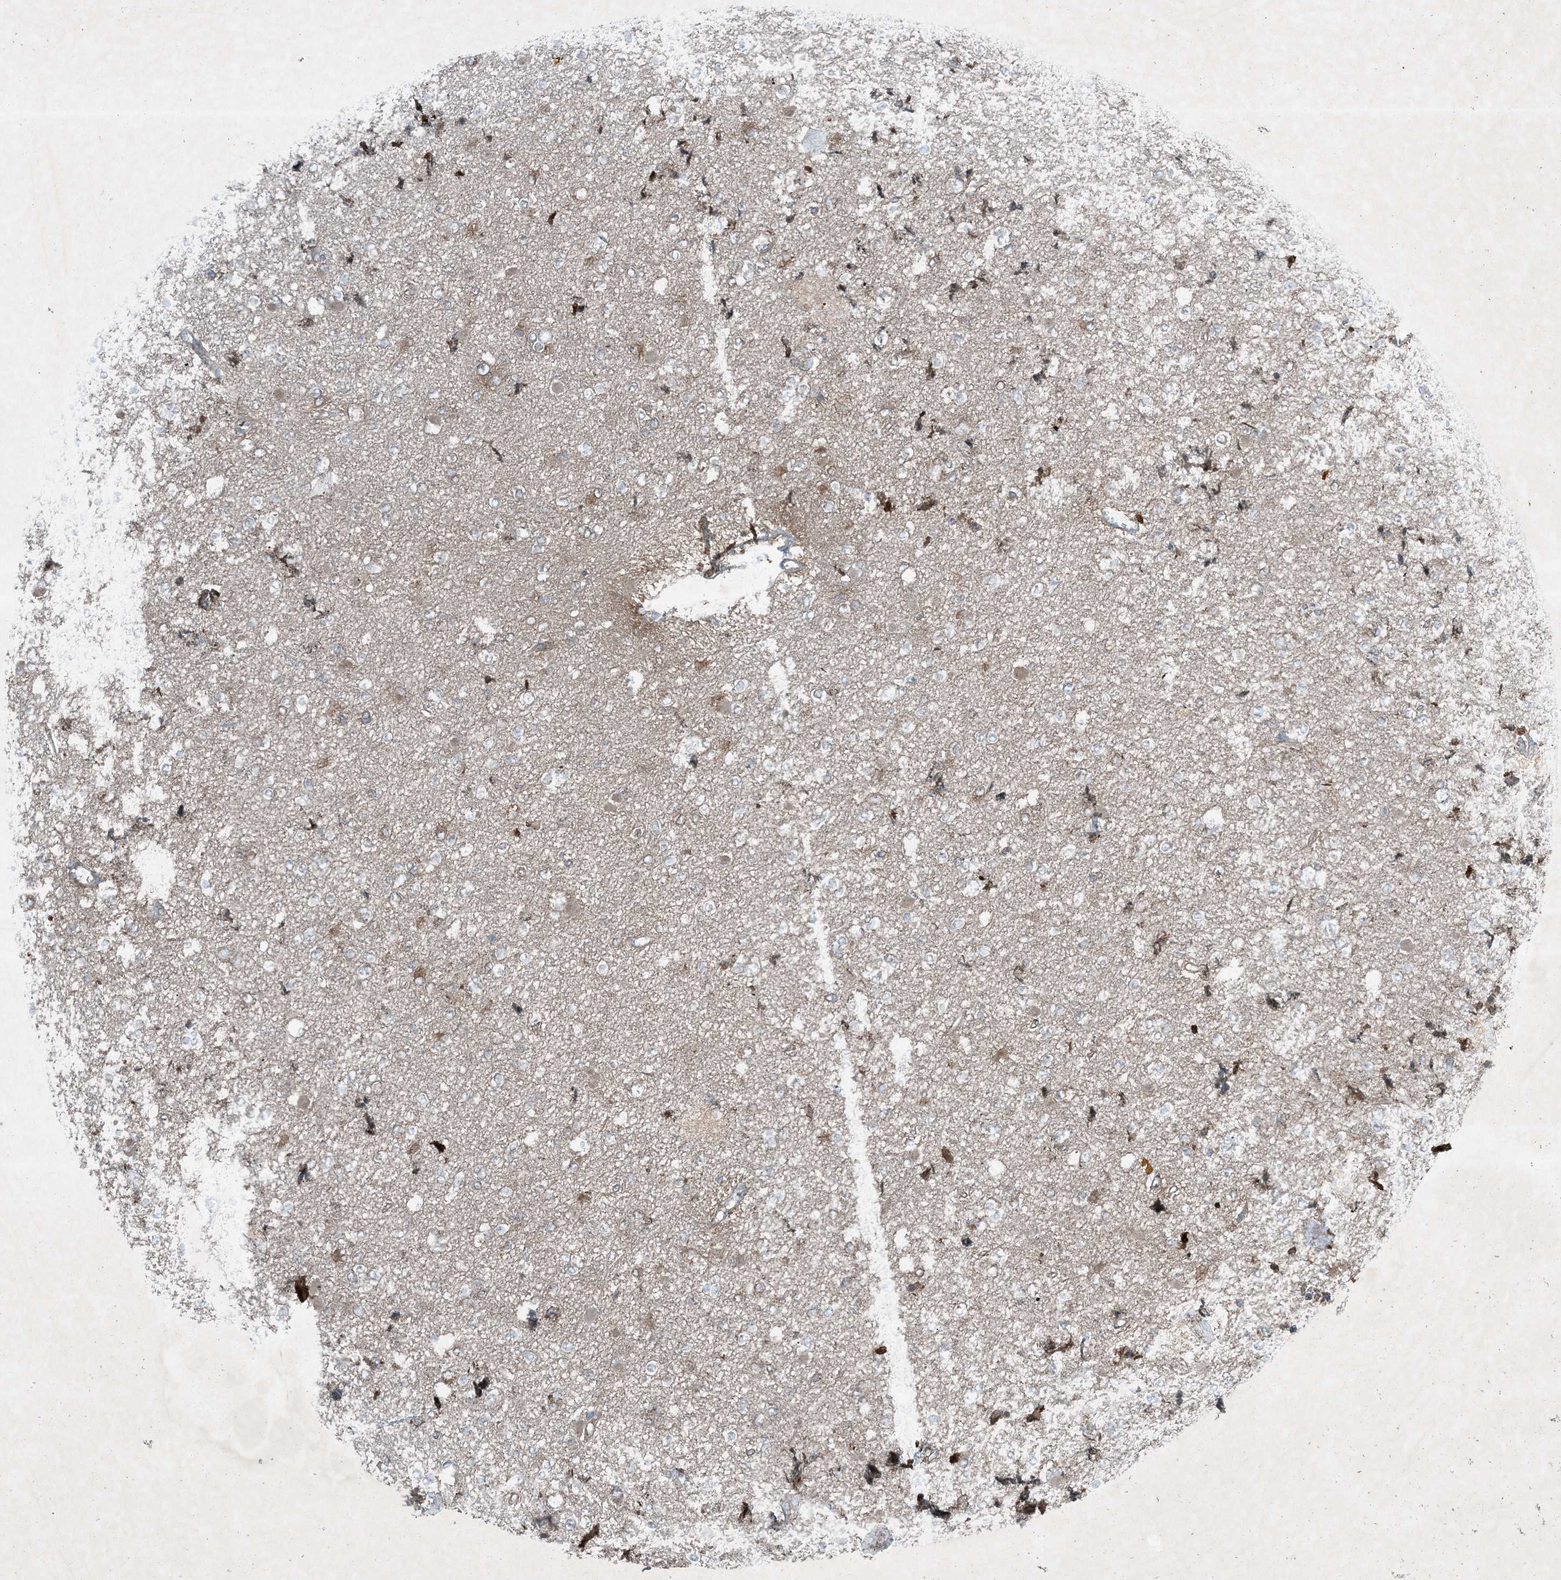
{"staining": {"intensity": "negative", "quantity": "none", "location": "none"}, "tissue": "glioma", "cell_type": "Tumor cells", "image_type": "cancer", "snomed": [{"axis": "morphology", "description": "Glioma, malignant, Low grade"}, {"axis": "topography", "description": "Brain"}], "caption": "Immunohistochemical staining of glioma displays no significant expression in tumor cells. (Stains: DAB immunohistochemistry (IHC) with hematoxylin counter stain, Microscopy: brightfield microscopy at high magnification).", "gene": "MDN1", "patient": {"sex": "female", "age": 22}}